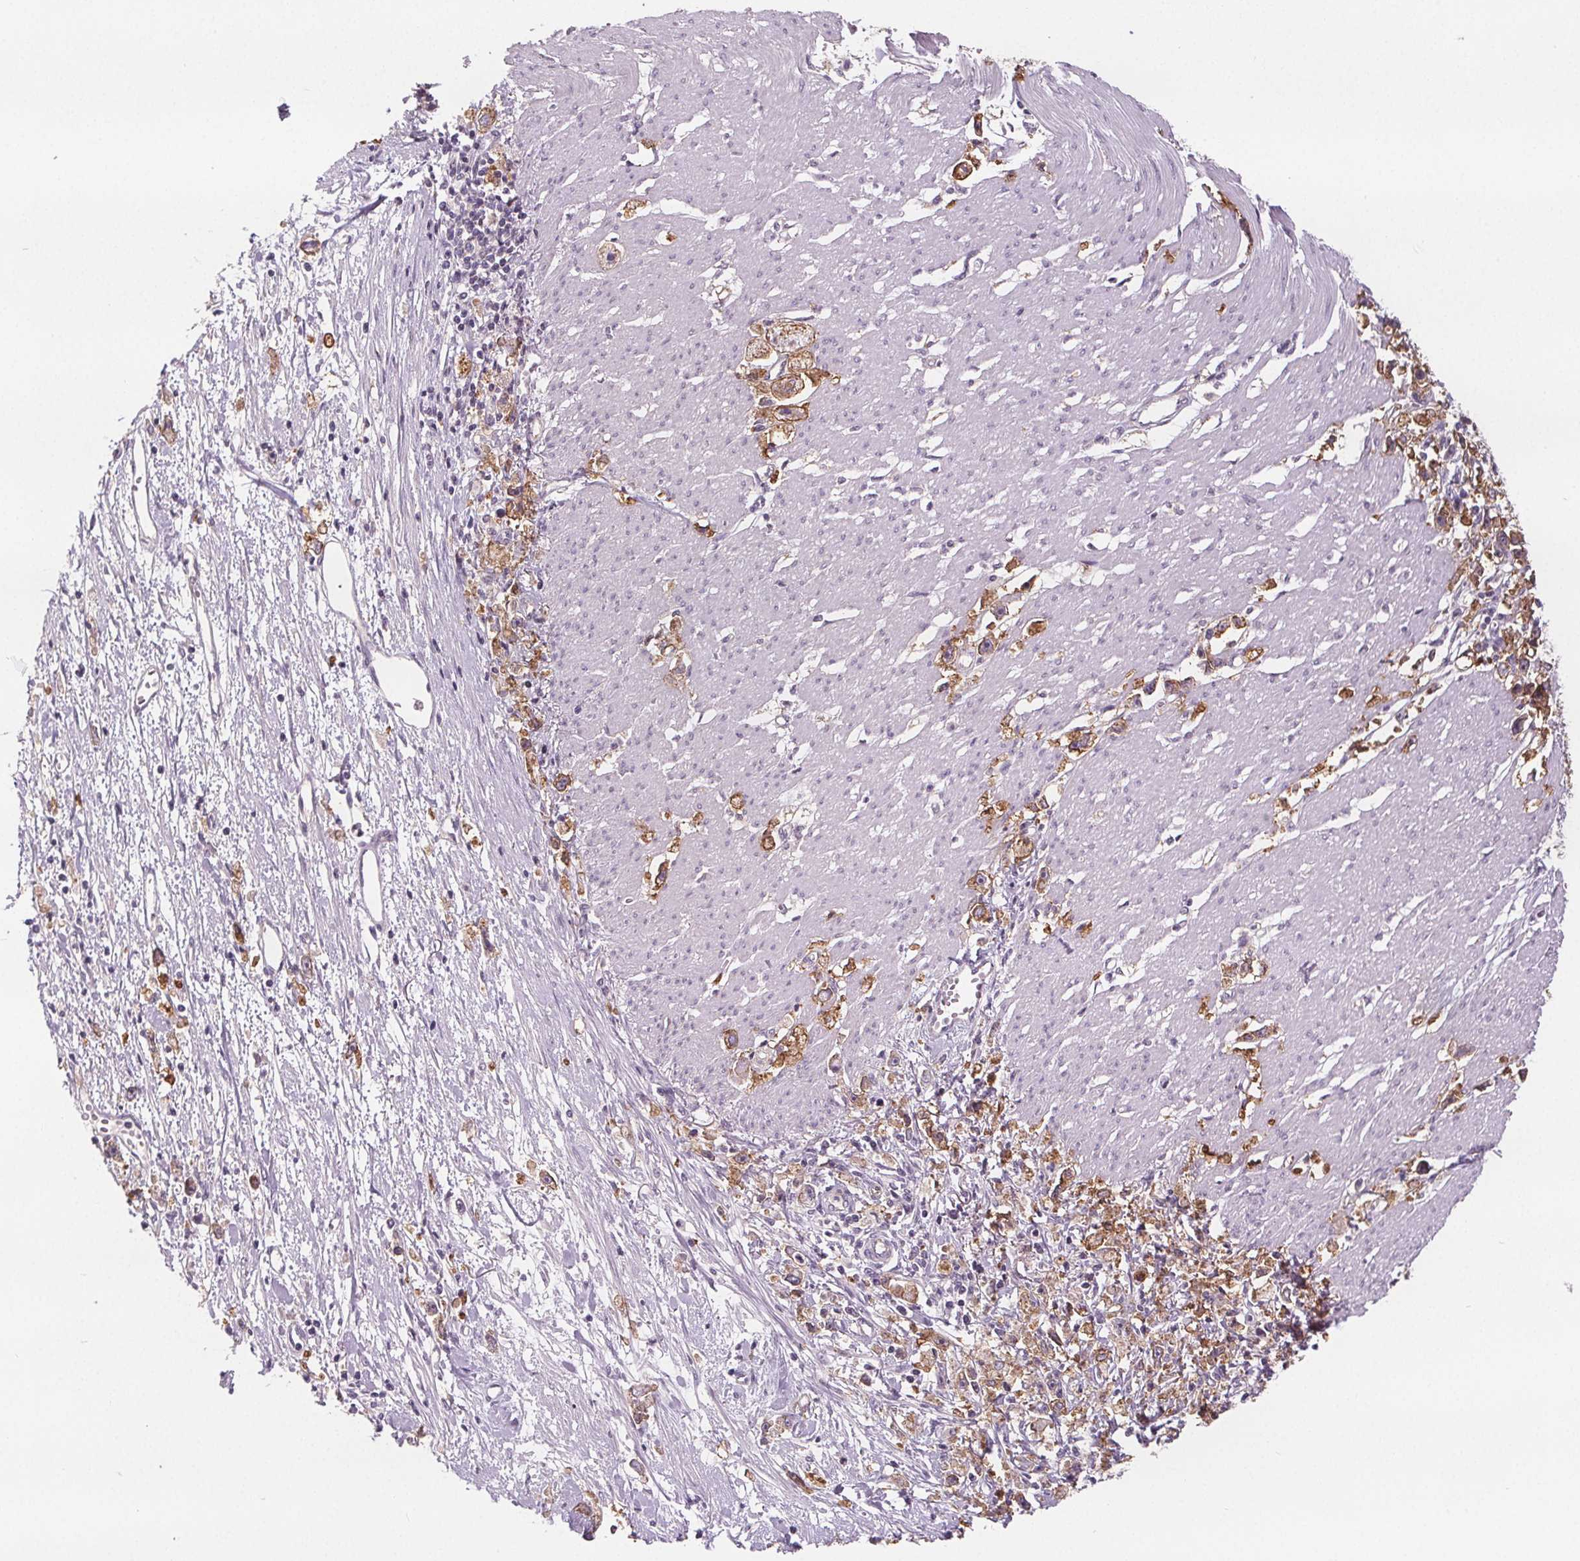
{"staining": {"intensity": "moderate", "quantity": ">75%", "location": "cytoplasmic/membranous"}, "tissue": "stomach cancer", "cell_type": "Tumor cells", "image_type": "cancer", "snomed": [{"axis": "morphology", "description": "Adenocarcinoma, NOS"}, {"axis": "topography", "description": "Stomach"}], "caption": "Immunohistochemical staining of human stomach adenocarcinoma reveals moderate cytoplasmic/membranous protein expression in approximately >75% of tumor cells. (DAB (3,3'-diaminobenzidine) IHC with brightfield microscopy, high magnification).", "gene": "ATP1A1", "patient": {"sex": "female", "age": 59}}